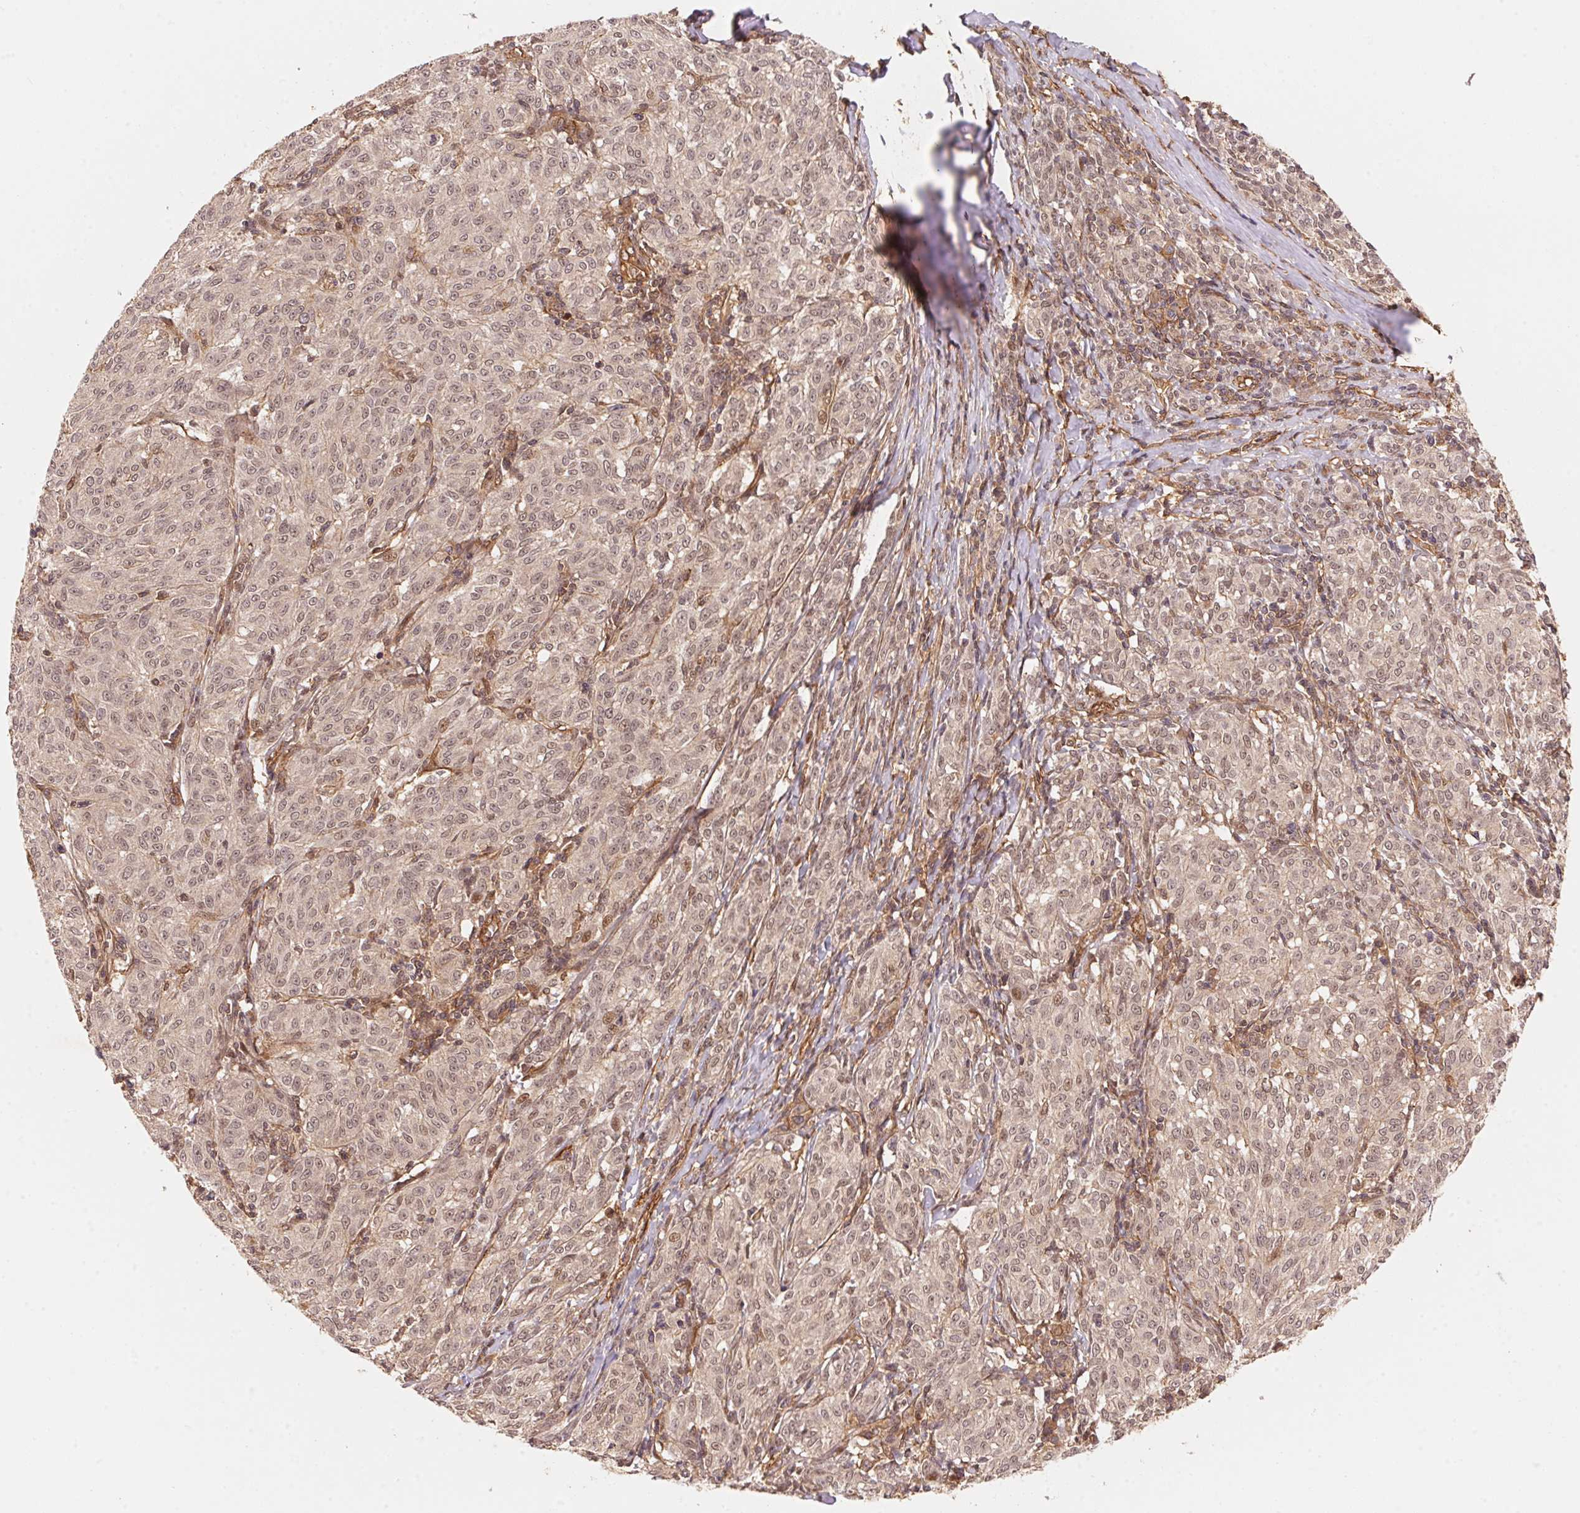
{"staining": {"intensity": "moderate", "quantity": "<25%", "location": "nuclear"}, "tissue": "melanoma", "cell_type": "Tumor cells", "image_type": "cancer", "snomed": [{"axis": "morphology", "description": "Malignant melanoma, NOS"}, {"axis": "topography", "description": "Skin"}], "caption": "Tumor cells show moderate nuclear staining in approximately <25% of cells in malignant melanoma. The staining is performed using DAB brown chromogen to label protein expression. The nuclei are counter-stained blue using hematoxylin.", "gene": "TNIP2", "patient": {"sex": "female", "age": 72}}